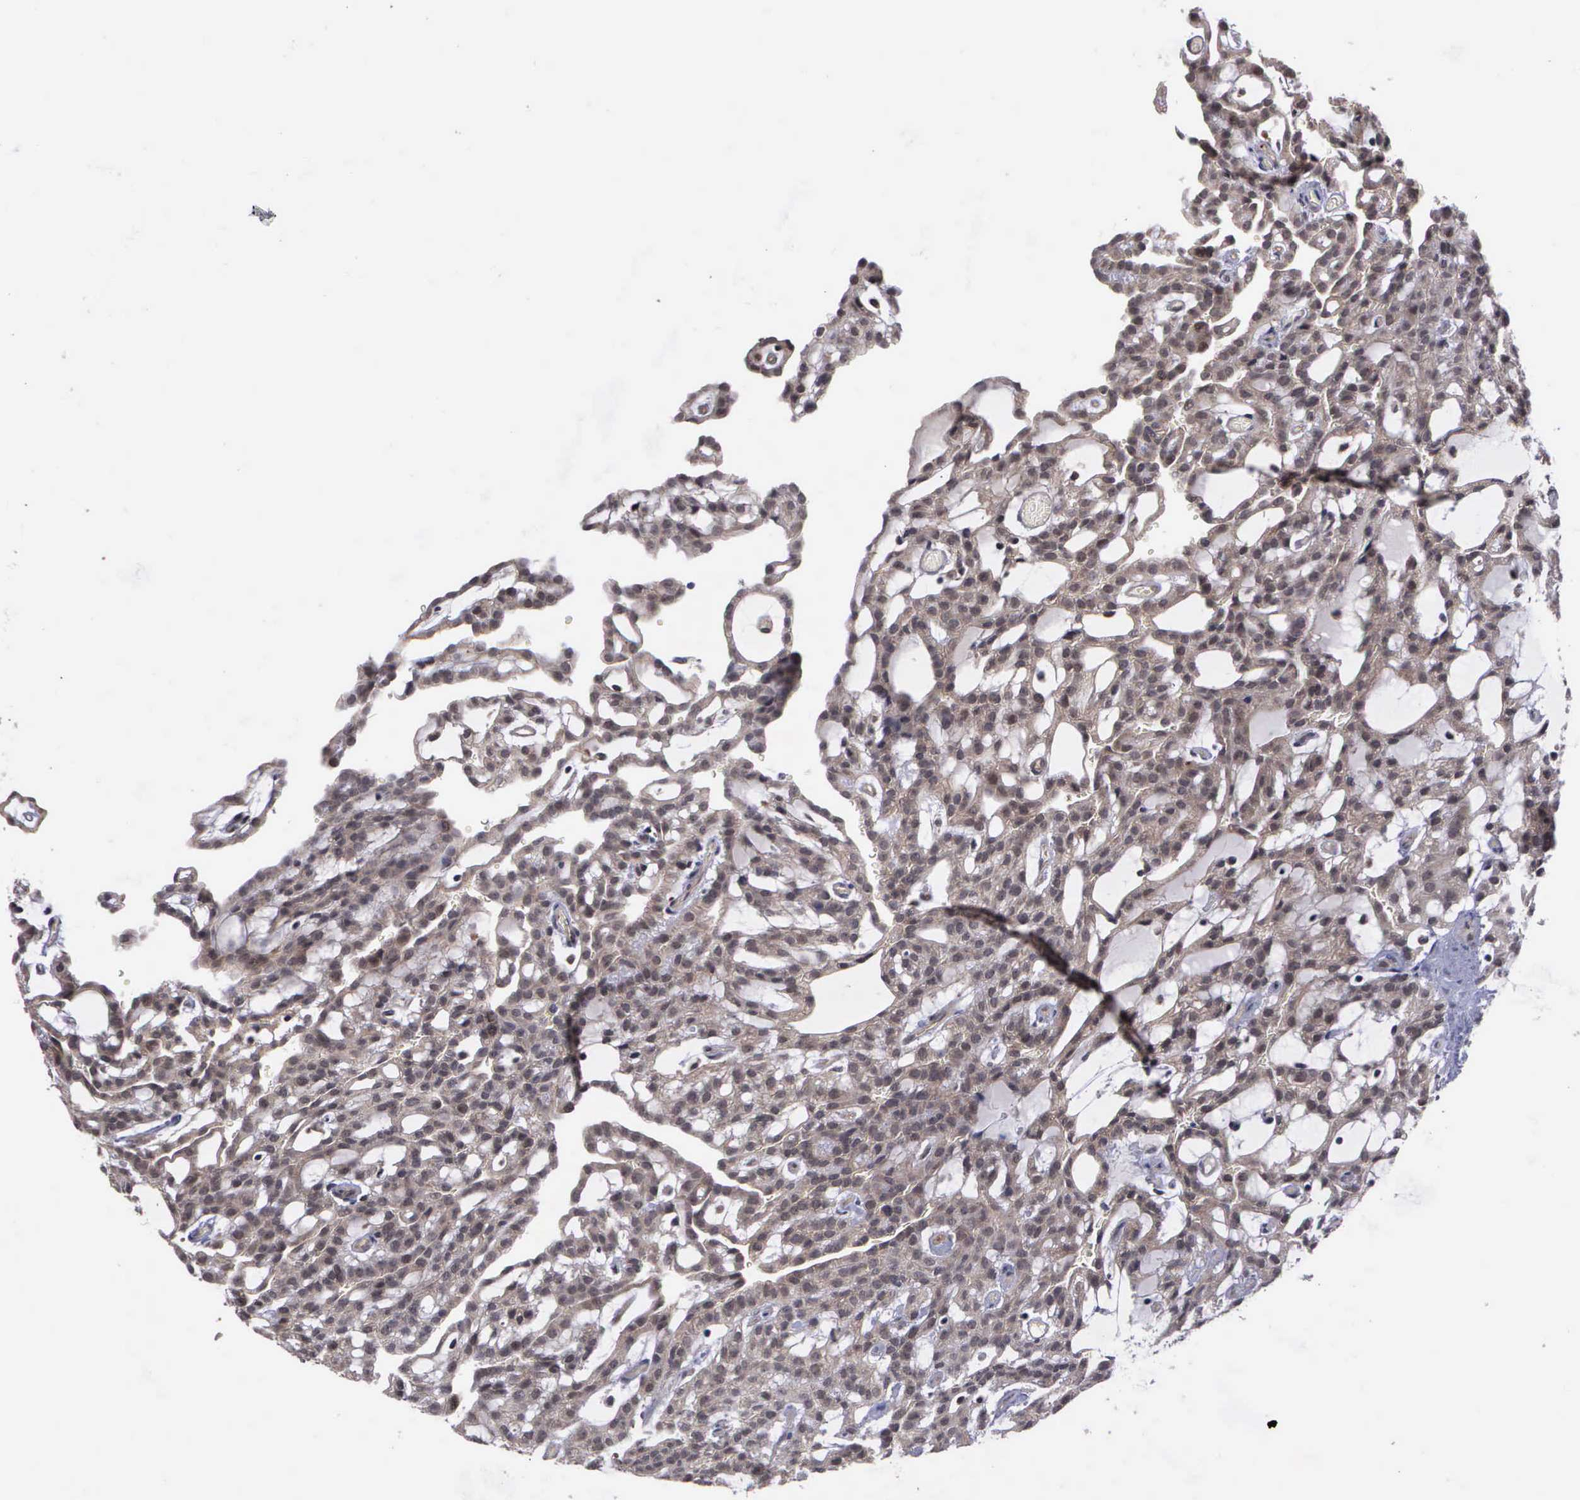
{"staining": {"intensity": "weak", "quantity": "25%-75%", "location": "cytoplasmic/membranous,nuclear"}, "tissue": "renal cancer", "cell_type": "Tumor cells", "image_type": "cancer", "snomed": [{"axis": "morphology", "description": "Adenocarcinoma, NOS"}, {"axis": "topography", "description": "Kidney"}], "caption": "Protein analysis of renal adenocarcinoma tissue displays weak cytoplasmic/membranous and nuclear staining in approximately 25%-75% of tumor cells.", "gene": "MAP3K9", "patient": {"sex": "male", "age": 63}}